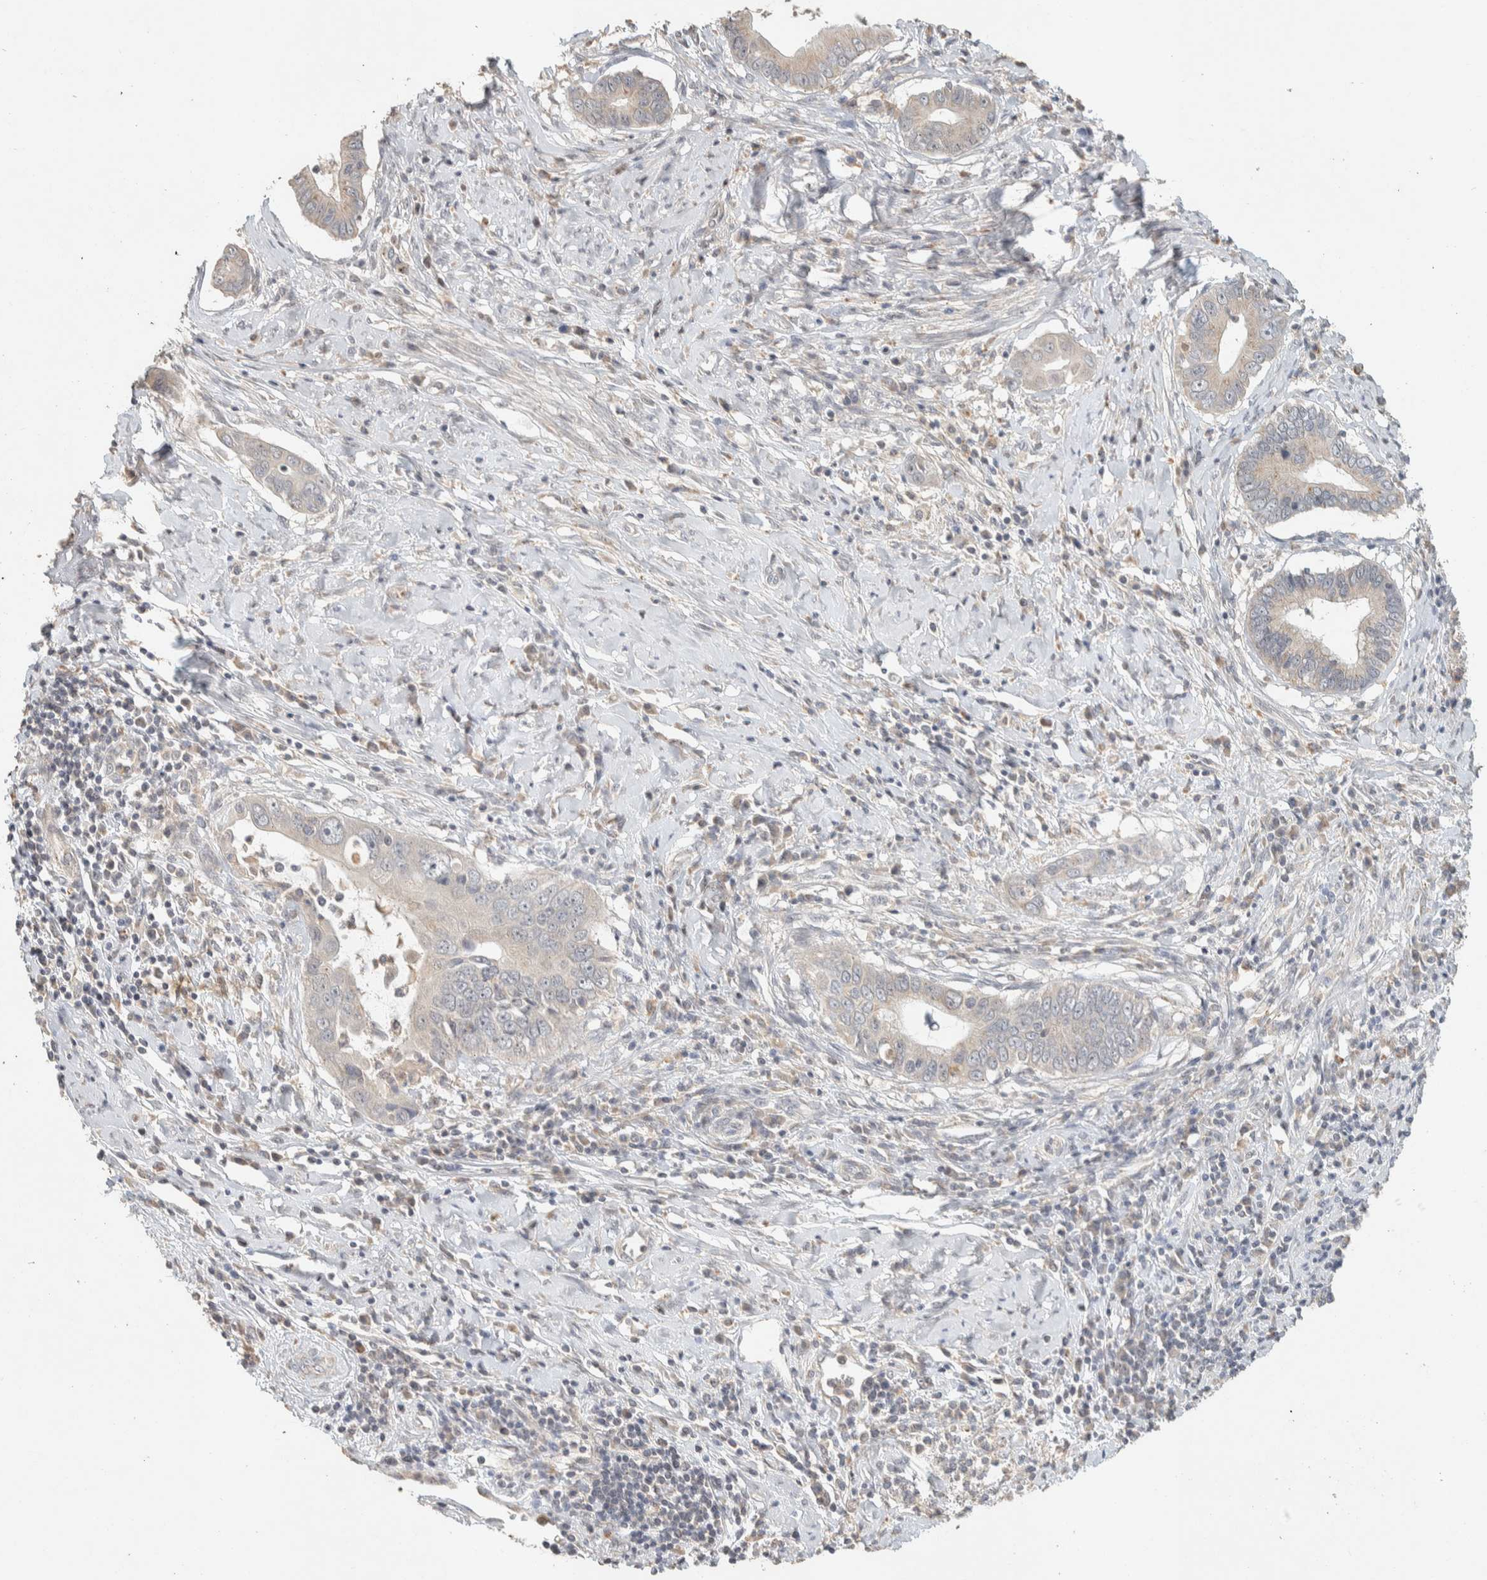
{"staining": {"intensity": "weak", "quantity": "<25%", "location": "cytoplasmic/membranous"}, "tissue": "cervical cancer", "cell_type": "Tumor cells", "image_type": "cancer", "snomed": [{"axis": "morphology", "description": "Adenocarcinoma, NOS"}, {"axis": "topography", "description": "Cervix"}], "caption": "Immunohistochemistry image of human cervical adenocarcinoma stained for a protein (brown), which displays no positivity in tumor cells. (DAB (3,3'-diaminobenzidine) IHC visualized using brightfield microscopy, high magnification).", "gene": "ITPA", "patient": {"sex": "female", "age": 44}}